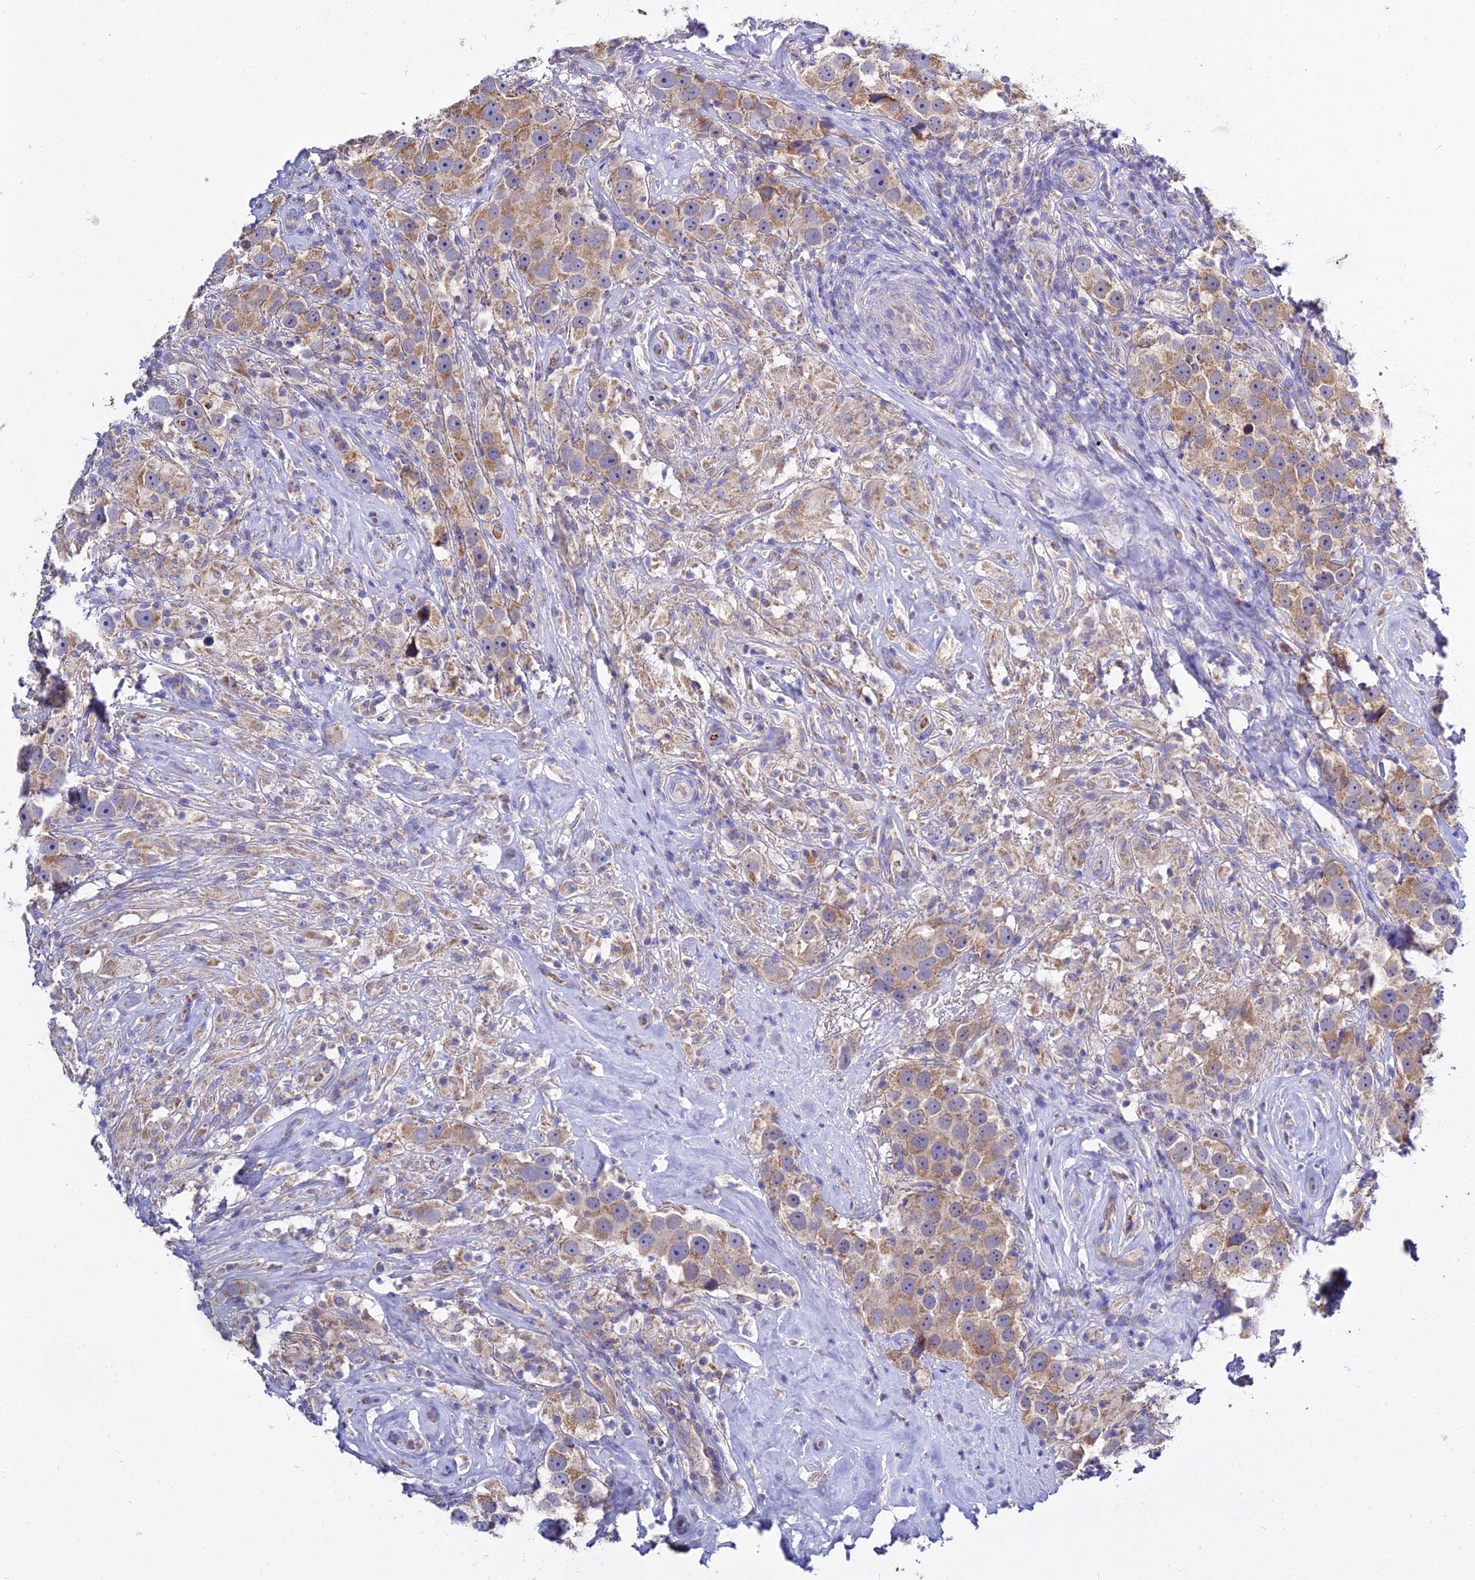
{"staining": {"intensity": "moderate", "quantity": ">75%", "location": "cytoplasmic/membranous"}, "tissue": "testis cancer", "cell_type": "Tumor cells", "image_type": "cancer", "snomed": [{"axis": "morphology", "description": "Seminoma, NOS"}, {"axis": "topography", "description": "Testis"}], "caption": "An immunohistochemistry (IHC) image of tumor tissue is shown. Protein staining in brown shows moderate cytoplasmic/membranous positivity in testis cancer within tumor cells. (IHC, brightfield microscopy, high magnification).", "gene": "TYW5", "patient": {"sex": "male", "age": 49}}